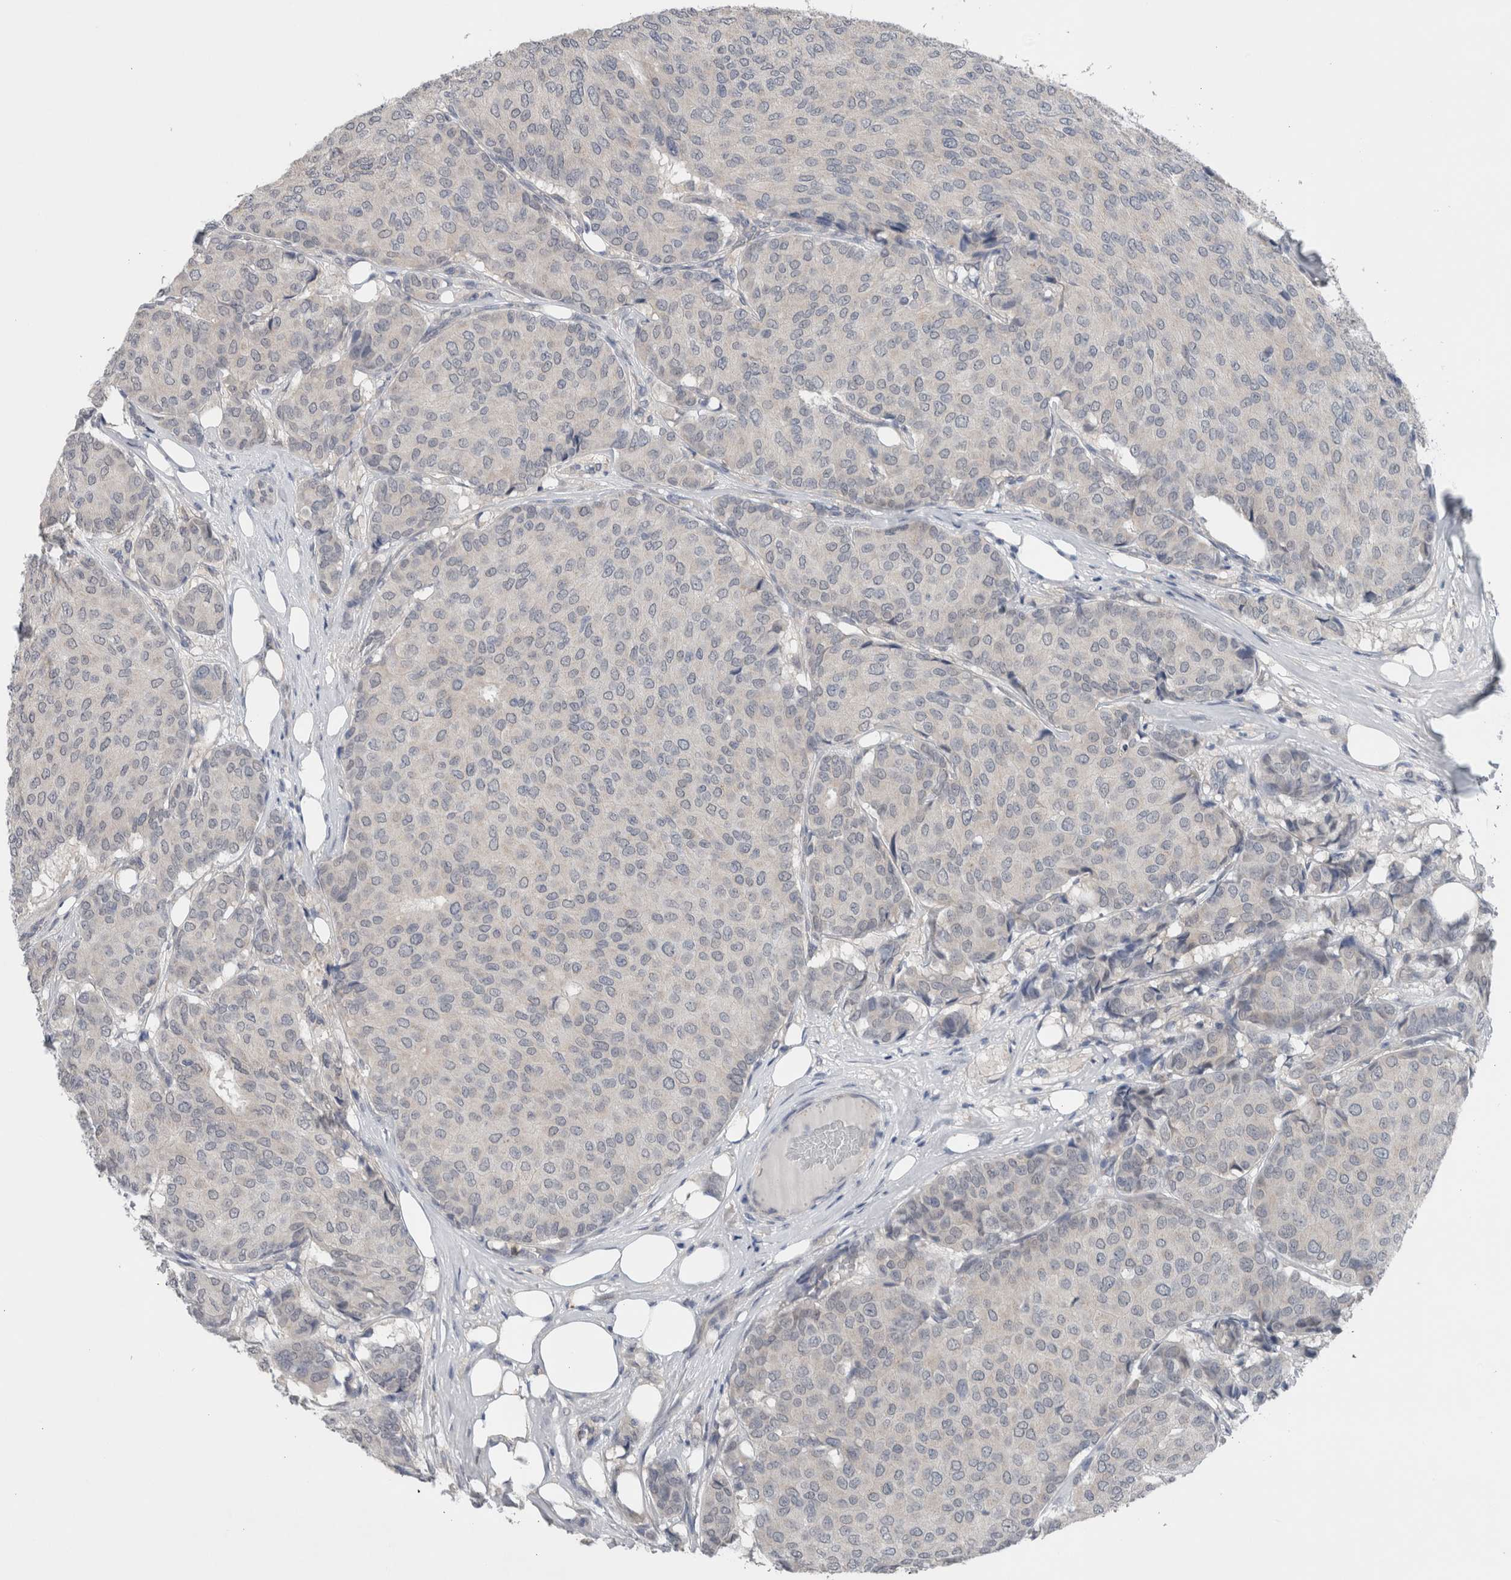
{"staining": {"intensity": "negative", "quantity": "none", "location": "none"}, "tissue": "breast cancer", "cell_type": "Tumor cells", "image_type": "cancer", "snomed": [{"axis": "morphology", "description": "Duct carcinoma"}, {"axis": "topography", "description": "Breast"}], "caption": "This is an immunohistochemistry (IHC) photomicrograph of breast cancer. There is no expression in tumor cells.", "gene": "CRNN", "patient": {"sex": "female", "age": 75}}